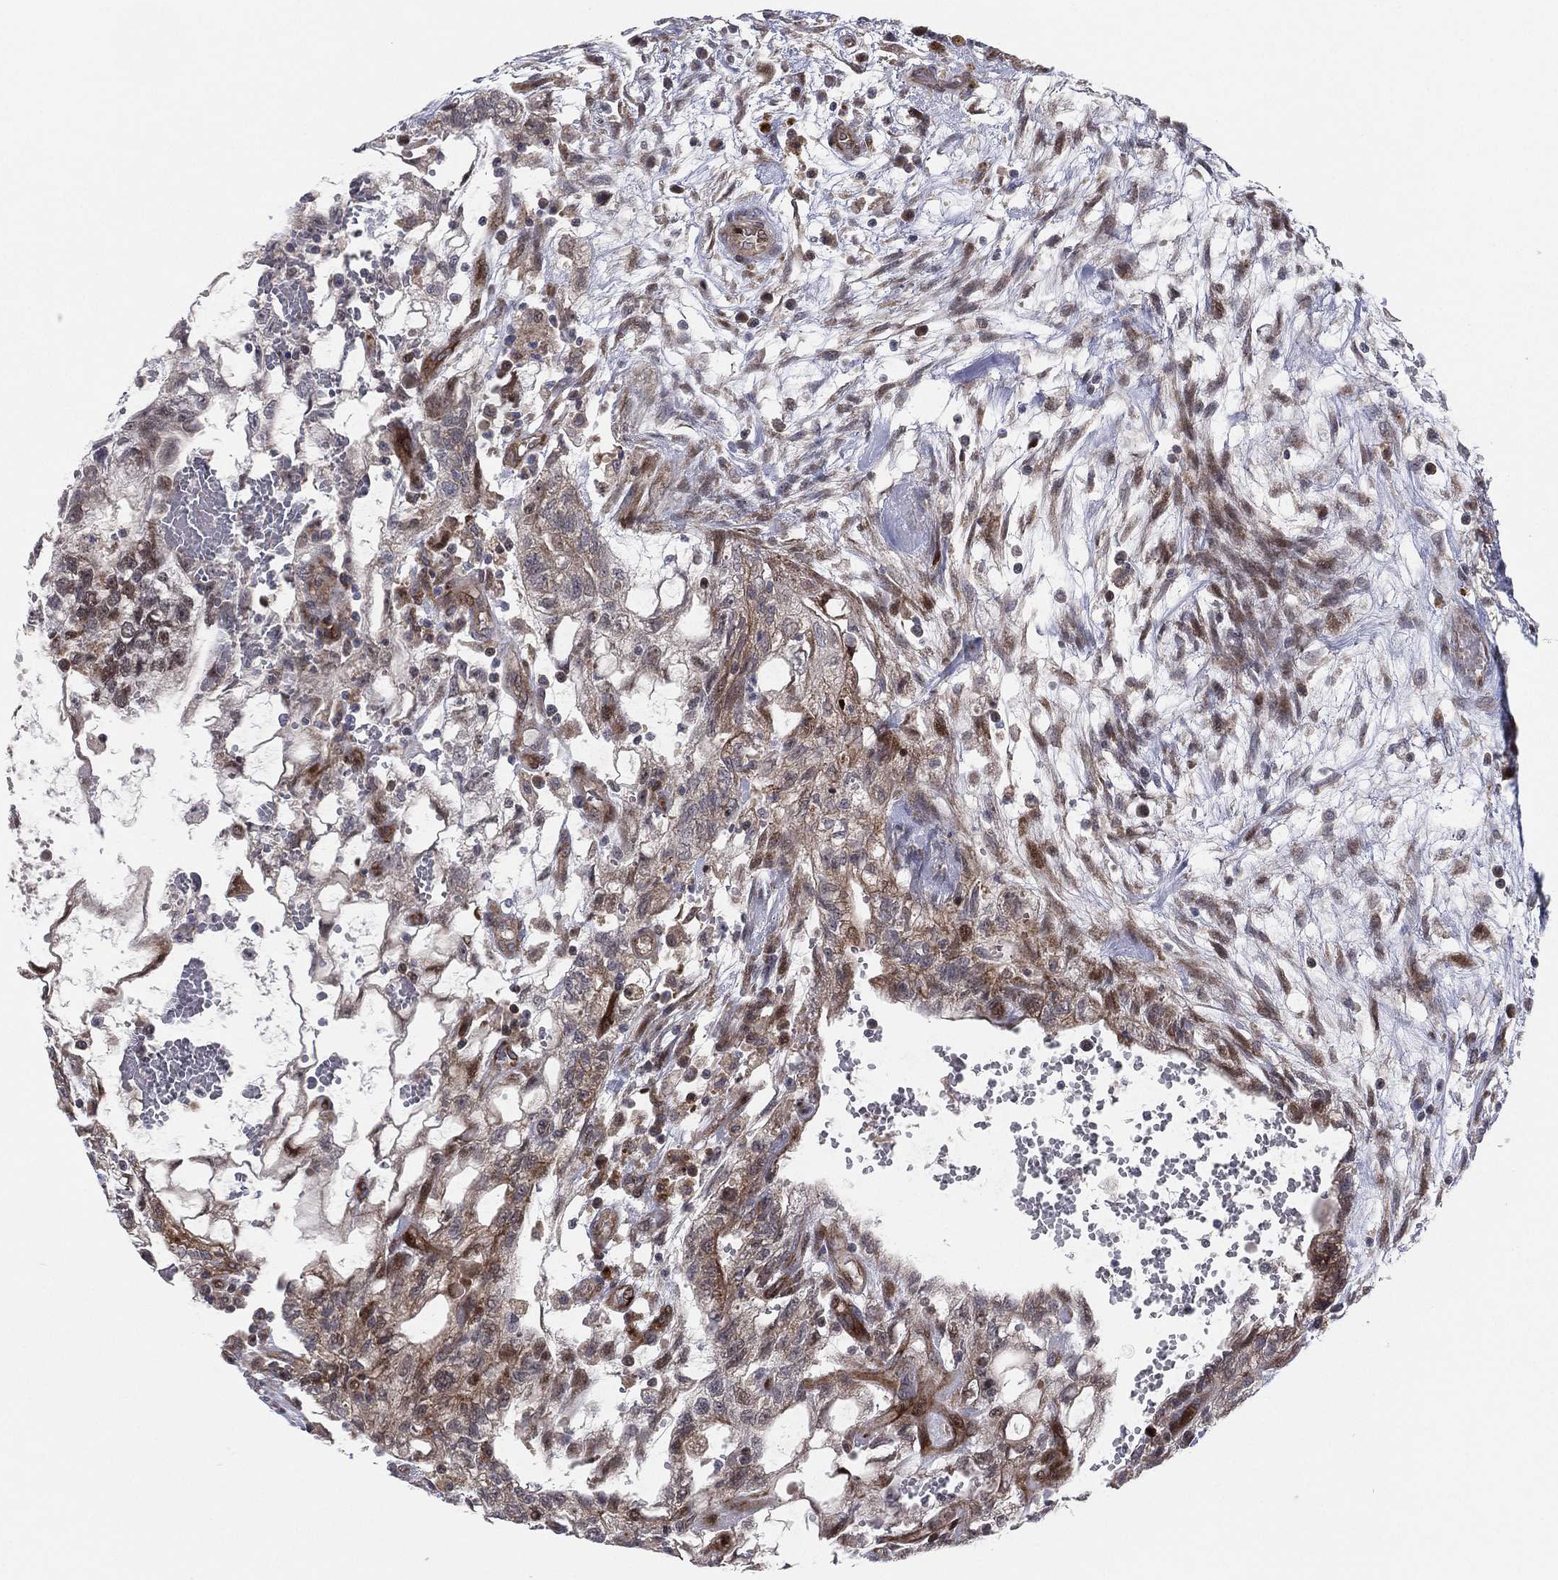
{"staining": {"intensity": "moderate", "quantity": ">75%", "location": "cytoplasmic/membranous"}, "tissue": "testis cancer", "cell_type": "Tumor cells", "image_type": "cancer", "snomed": [{"axis": "morphology", "description": "Normal tissue, NOS"}, {"axis": "morphology", "description": "Carcinoma, Embryonal, NOS"}, {"axis": "topography", "description": "Testis"}, {"axis": "topography", "description": "Epididymis"}], "caption": "The immunohistochemical stain labels moderate cytoplasmic/membranous positivity in tumor cells of testis embryonal carcinoma tissue. Using DAB (3,3'-diaminobenzidine) (brown) and hematoxylin (blue) stains, captured at high magnification using brightfield microscopy.", "gene": "UTP14A", "patient": {"sex": "male", "age": 32}}